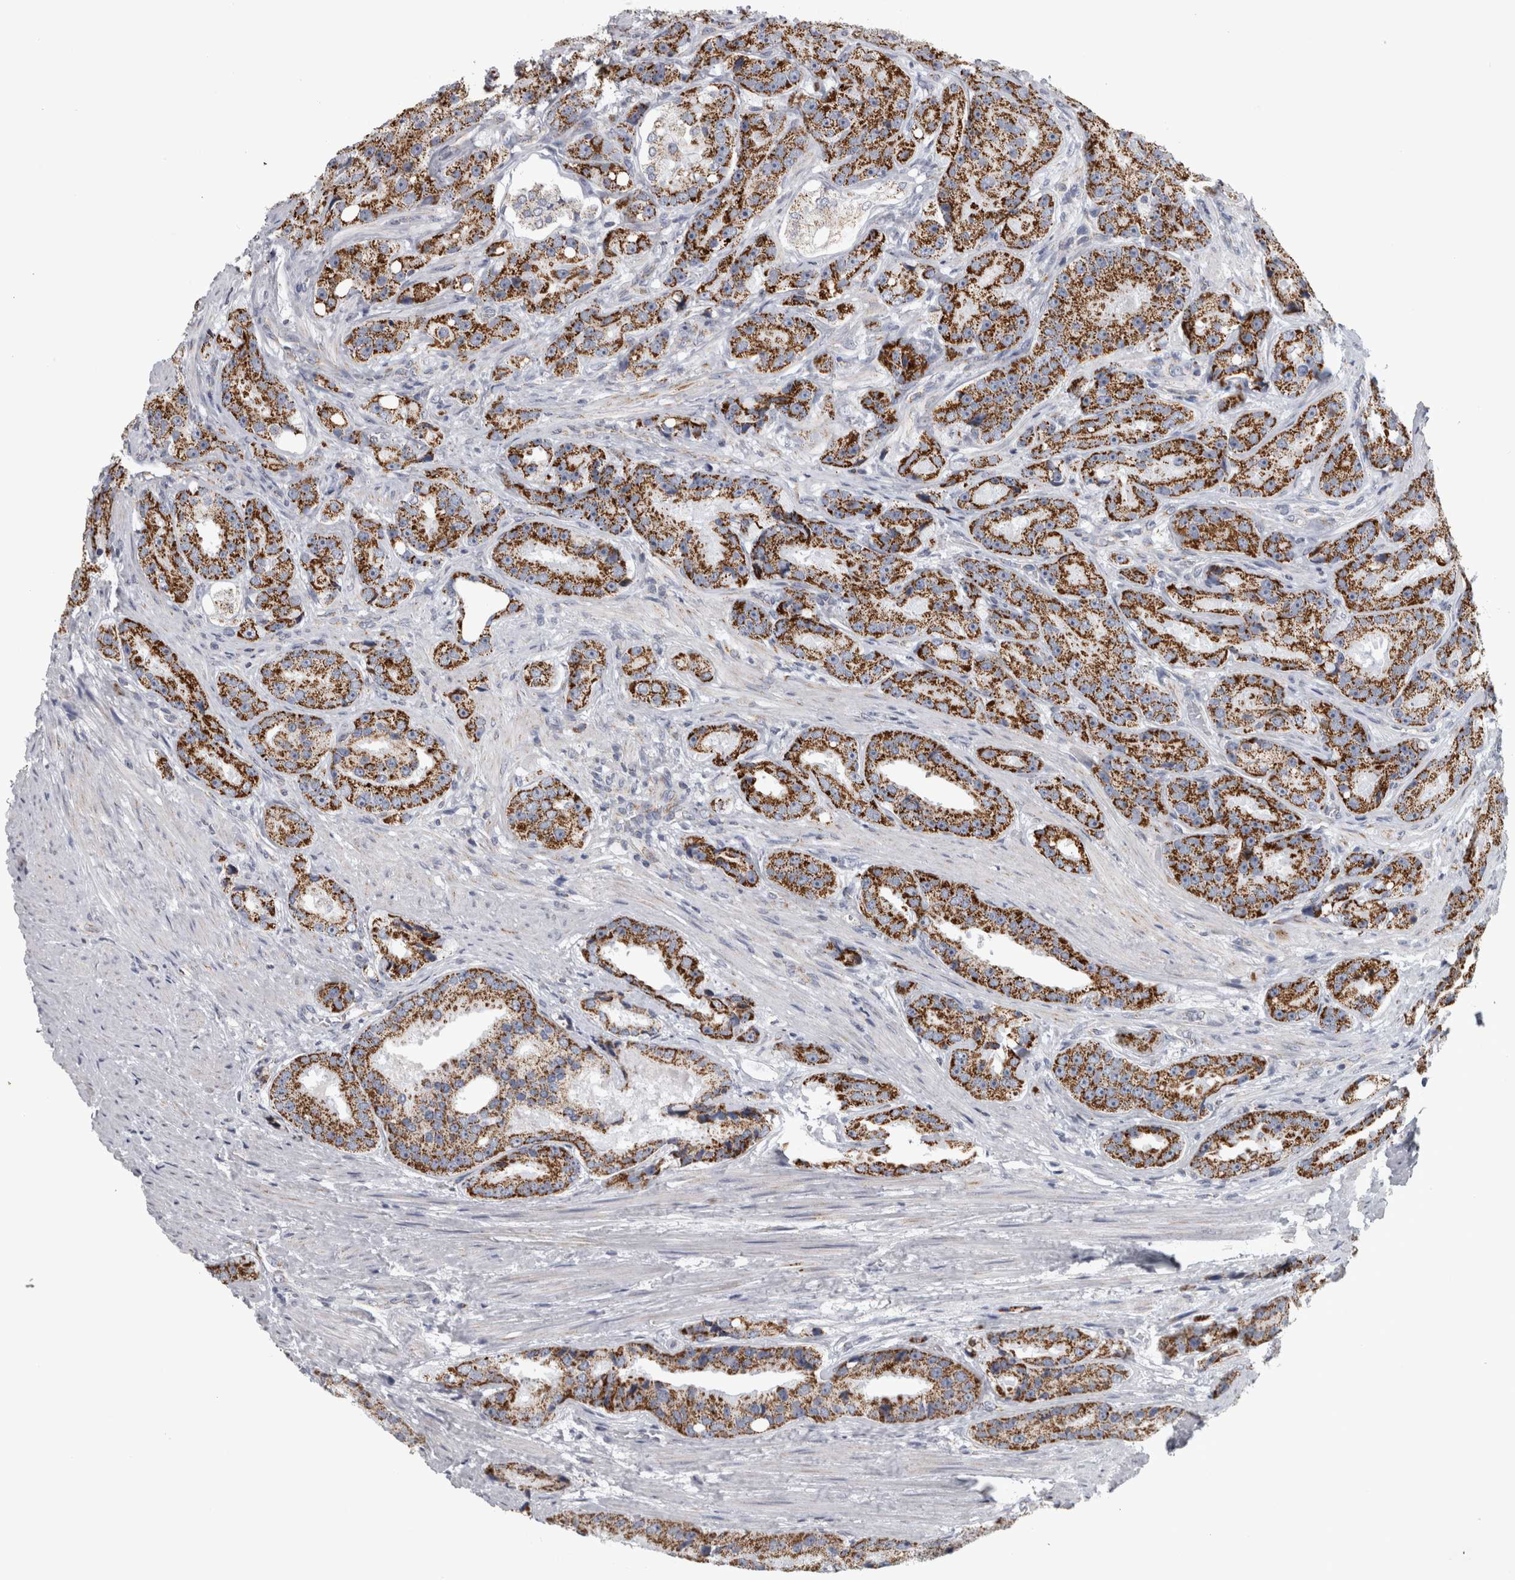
{"staining": {"intensity": "strong", "quantity": ">75%", "location": "cytoplasmic/membranous"}, "tissue": "prostate cancer", "cell_type": "Tumor cells", "image_type": "cancer", "snomed": [{"axis": "morphology", "description": "Adenocarcinoma, High grade"}, {"axis": "topography", "description": "Prostate"}], "caption": "Immunohistochemical staining of human prostate cancer reveals high levels of strong cytoplasmic/membranous positivity in approximately >75% of tumor cells.", "gene": "DBT", "patient": {"sex": "male", "age": 60}}